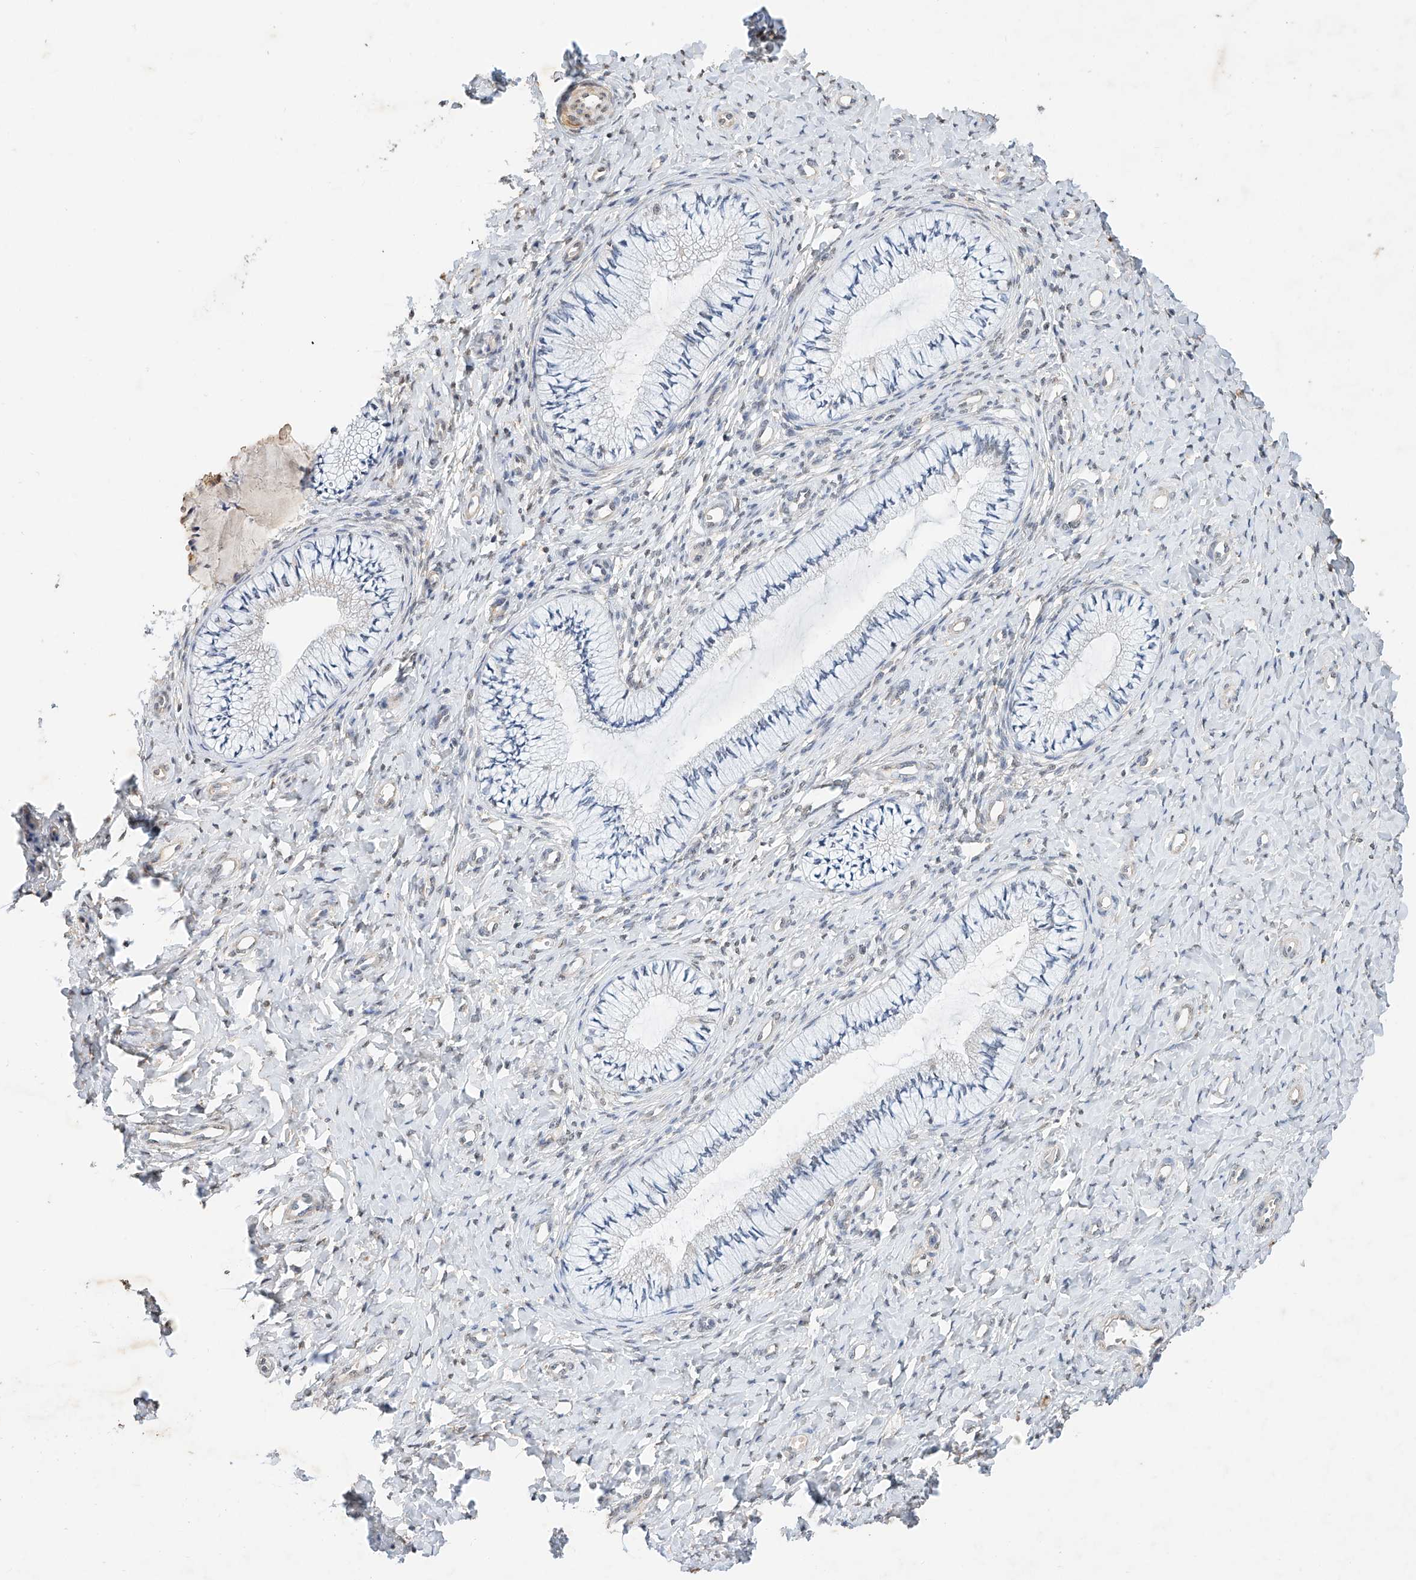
{"staining": {"intensity": "moderate", "quantity": "<25%", "location": "cytoplasmic/membranous,nuclear"}, "tissue": "cervix", "cell_type": "Glandular cells", "image_type": "normal", "snomed": [{"axis": "morphology", "description": "Normal tissue, NOS"}, {"axis": "topography", "description": "Cervix"}], "caption": "High-power microscopy captured an immunohistochemistry (IHC) image of unremarkable cervix, revealing moderate cytoplasmic/membranous,nuclear staining in about <25% of glandular cells.", "gene": "CTDP1", "patient": {"sex": "female", "age": 36}}